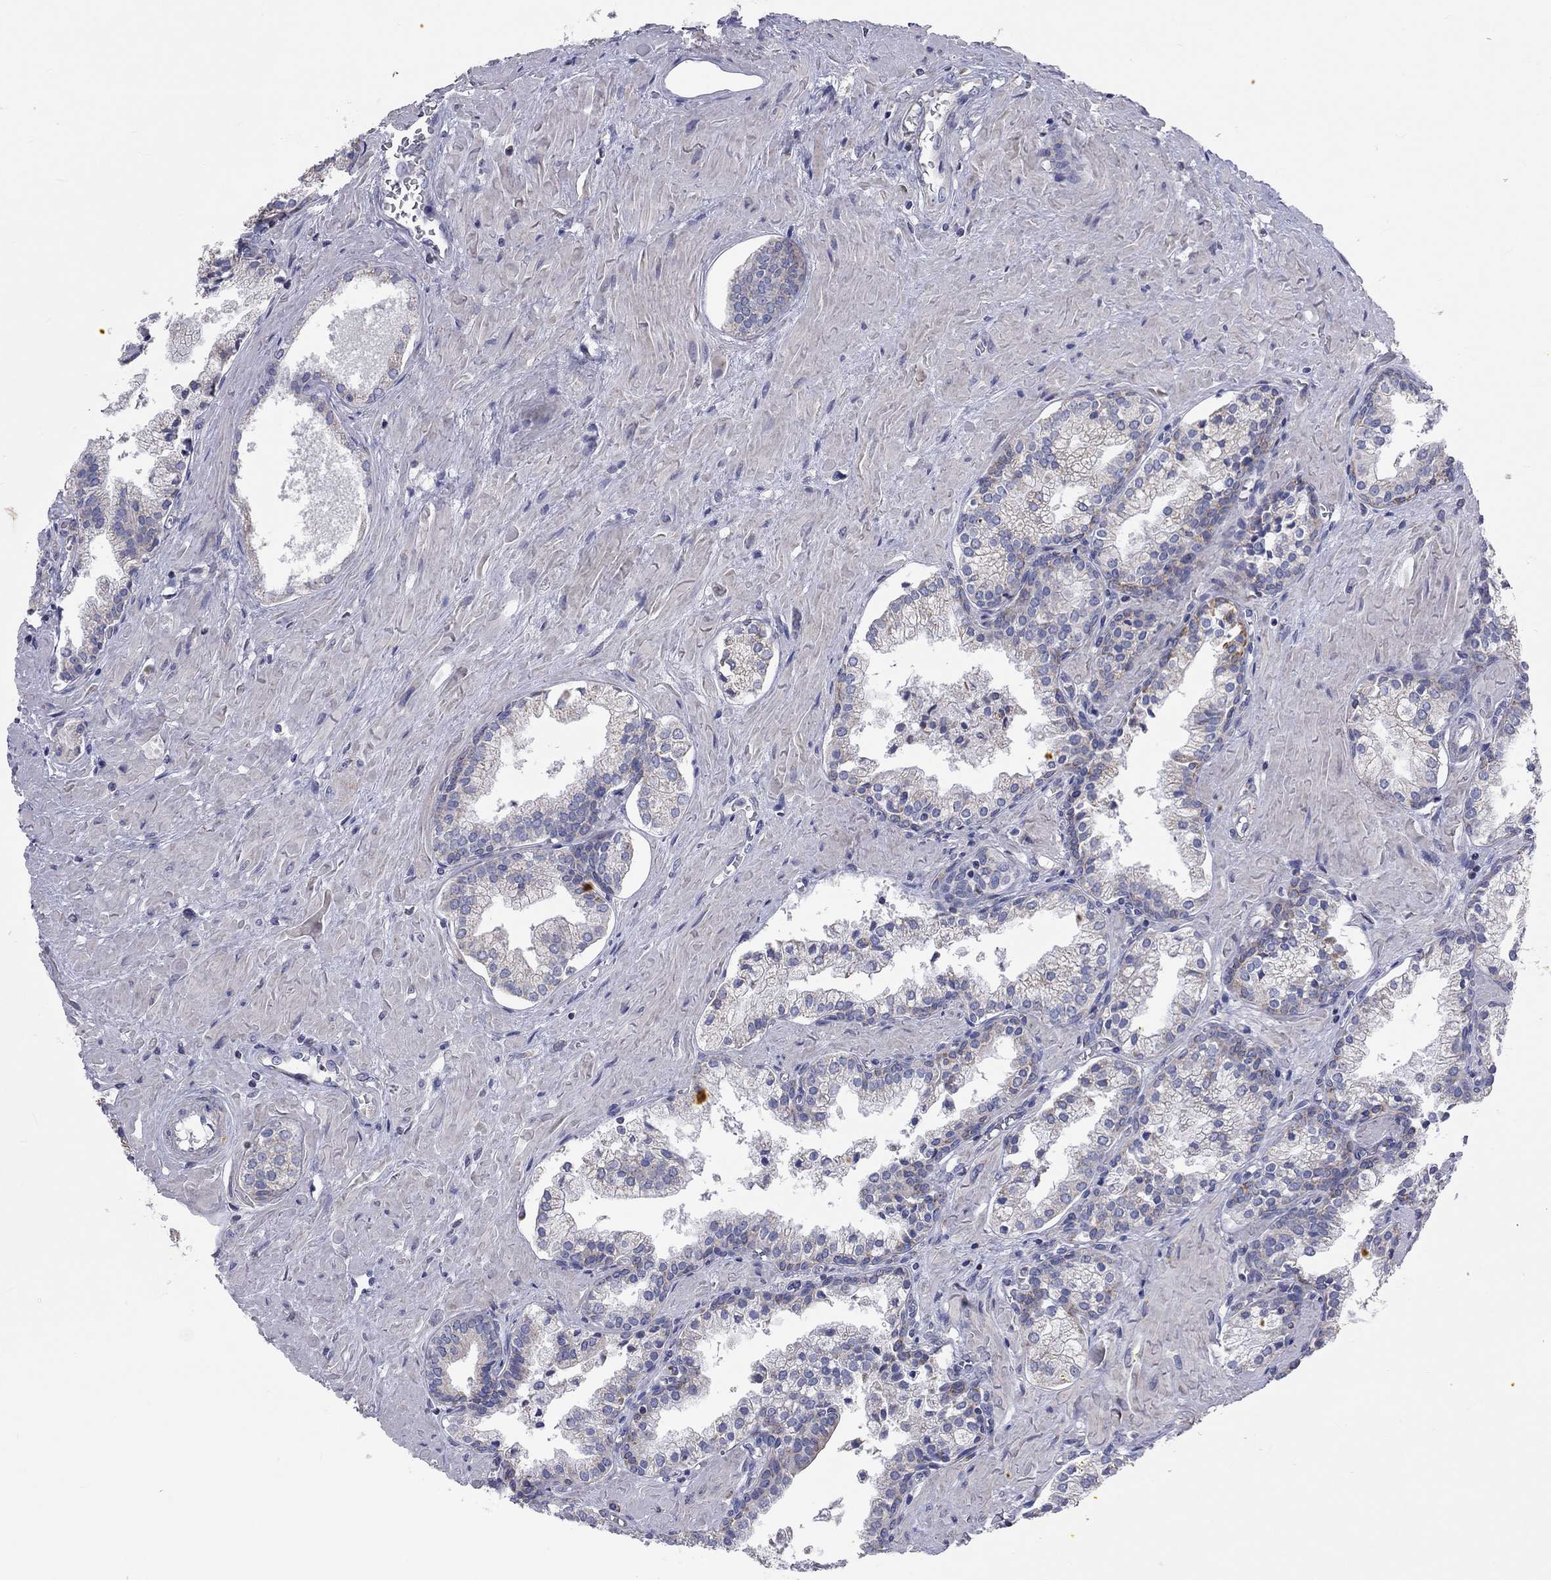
{"staining": {"intensity": "negative", "quantity": "none", "location": "none"}, "tissue": "prostate cancer", "cell_type": "Tumor cells", "image_type": "cancer", "snomed": [{"axis": "morphology", "description": "Adenocarcinoma, NOS"}, {"axis": "topography", "description": "Prostate and seminal vesicle, NOS"}, {"axis": "topography", "description": "Prostate"}], "caption": "The photomicrograph reveals no significant positivity in tumor cells of prostate cancer.", "gene": "RCAN1", "patient": {"sex": "male", "age": 44}}